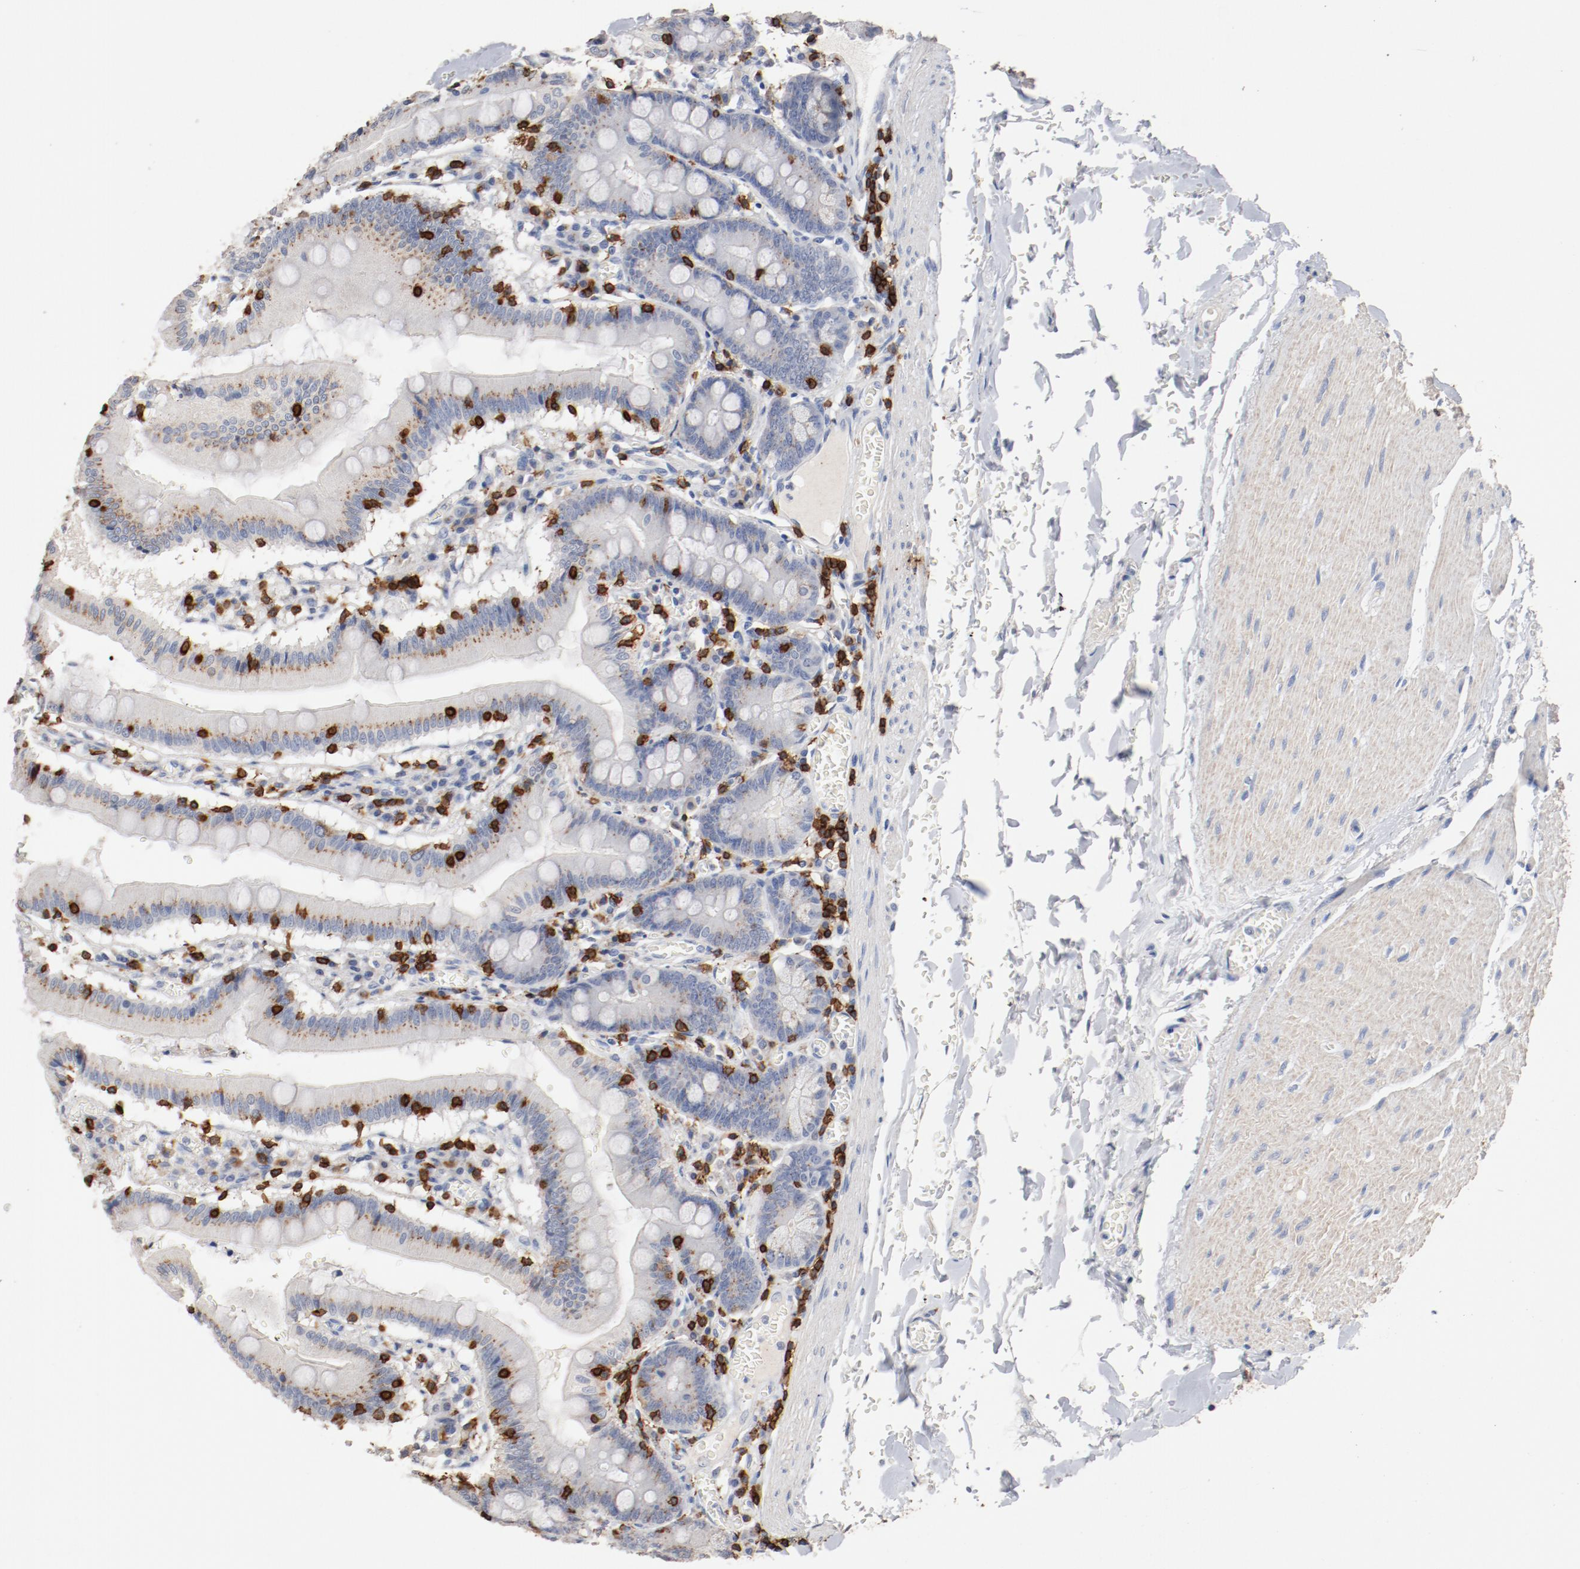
{"staining": {"intensity": "weak", "quantity": "25%-75%", "location": "cytoplasmic/membranous"}, "tissue": "small intestine", "cell_type": "Glandular cells", "image_type": "normal", "snomed": [{"axis": "morphology", "description": "Normal tissue, NOS"}, {"axis": "topography", "description": "Small intestine"}], "caption": "Protein staining of normal small intestine reveals weak cytoplasmic/membranous positivity in about 25%-75% of glandular cells.", "gene": "CD247", "patient": {"sex": "male", "age": 71}}